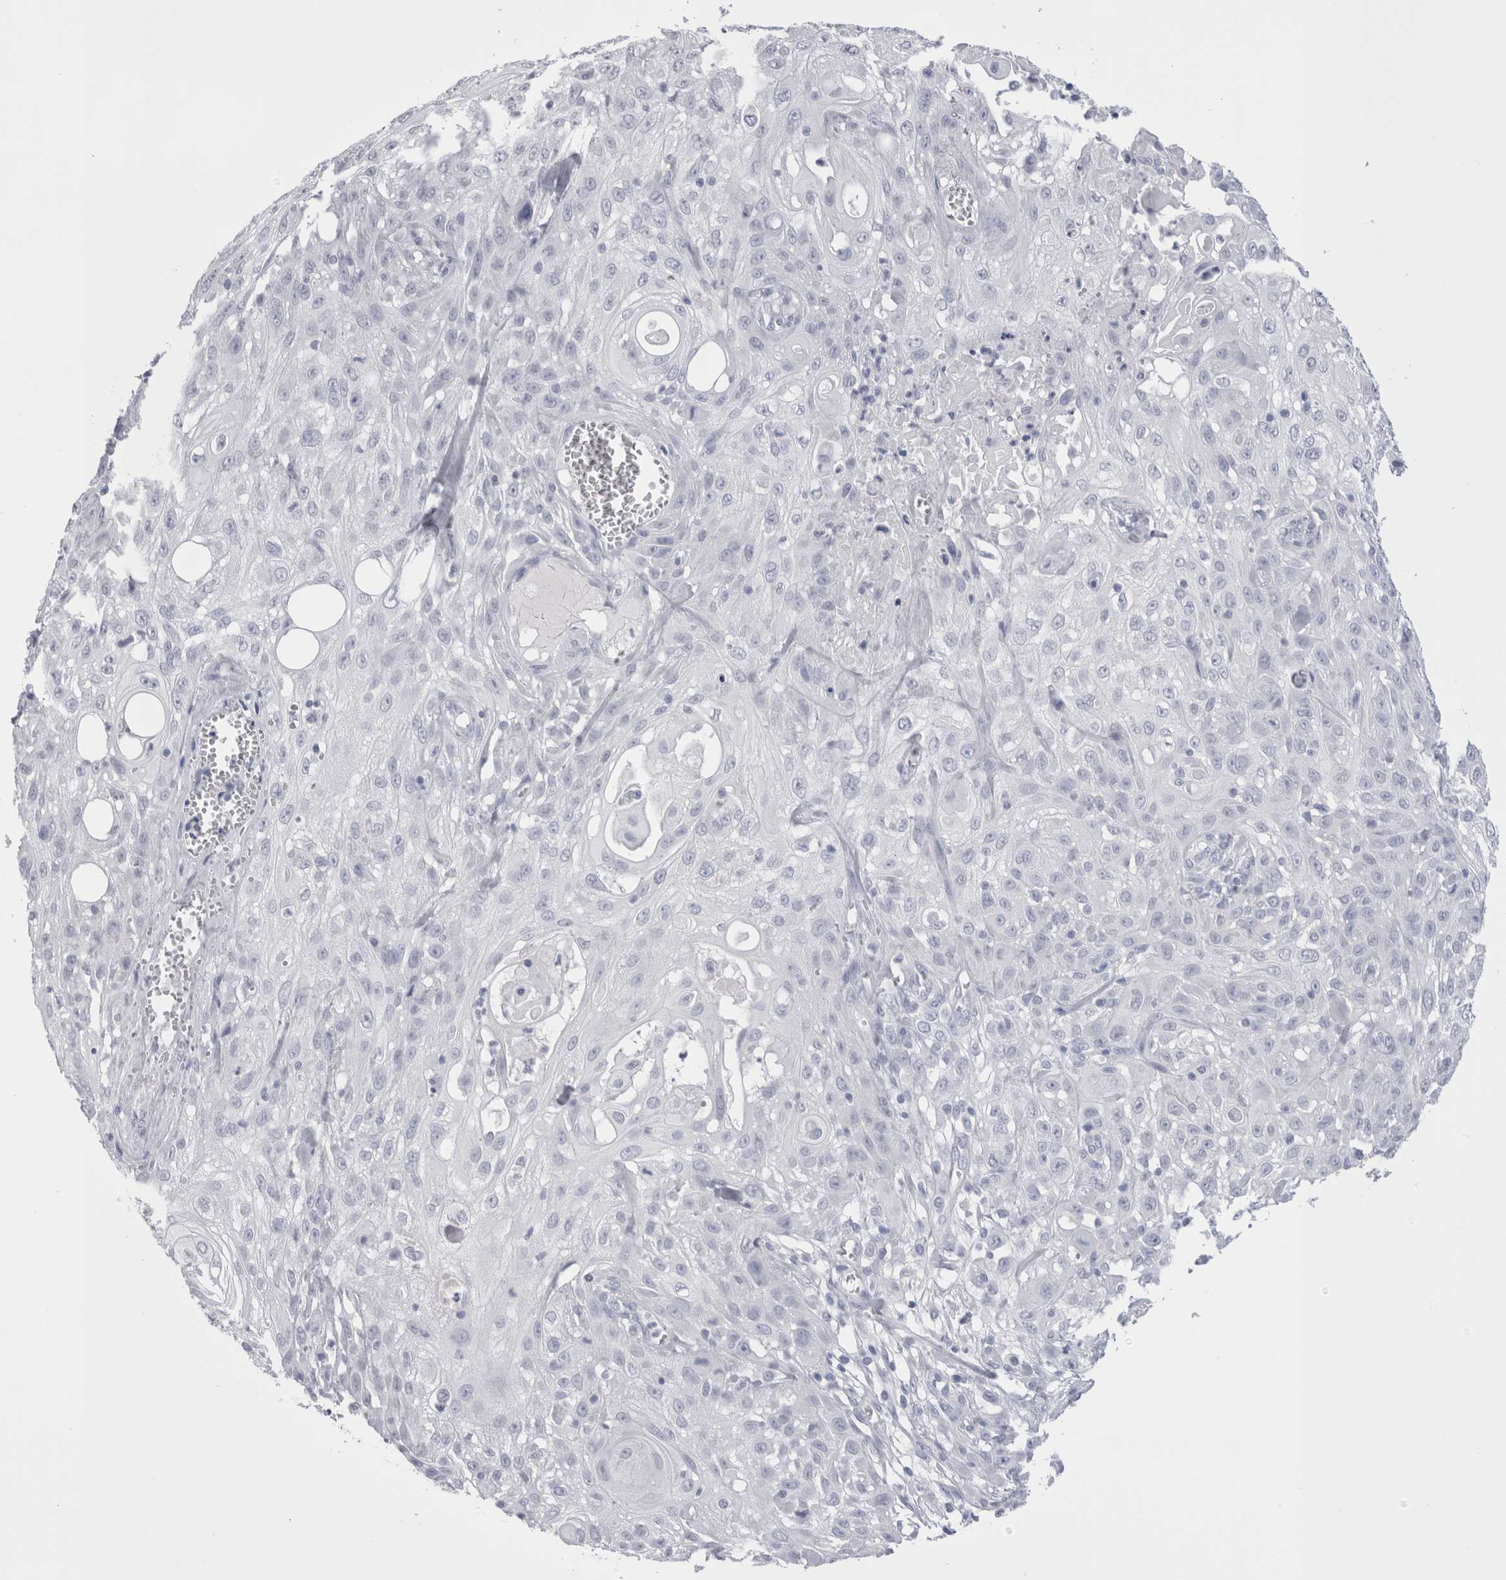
{"staining": {"intensity": "negative", "quantity": "none", "location": "none"}, "tissue": "skin cancer", "cell_type": "Tumor cells", "image_type": "cancer", "snomed": [{"axis": "morphology", "description": "Squamous cell carcinoma, NOS"}, {"axis": "topography", "description": "Skin"}], "caption": "This micrograph is of skin cancer stained with immunohistochemistry (IHC) to label a protein in brown with the nuclei are counter-stained blue. There is no expression in tumor cells.", "gene": "SUCNR1", "patient": {"sex": "male", "age": 75}}